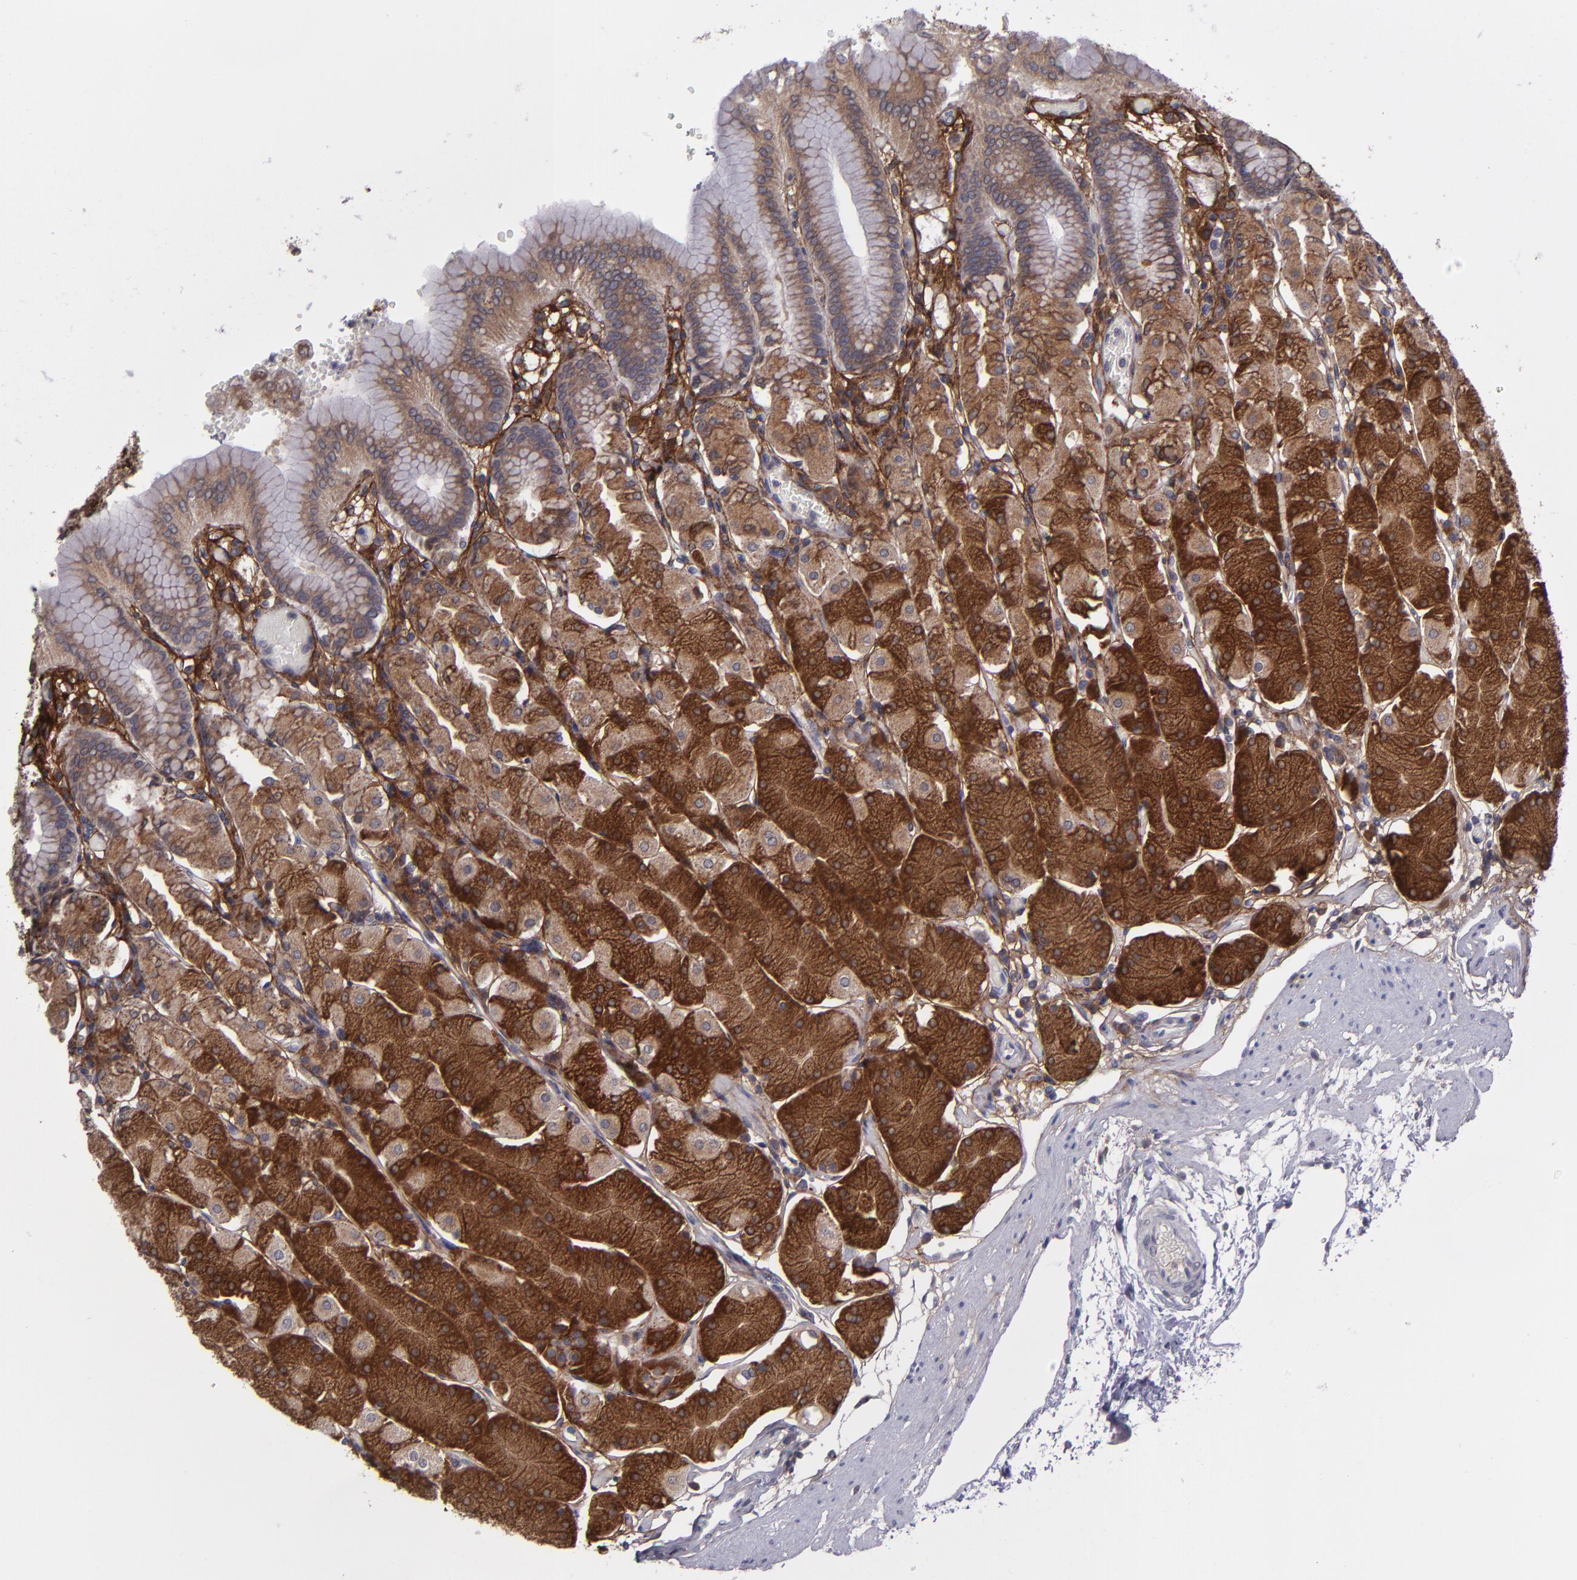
{"staining": {"intensity": "strong", "quantity": "25%-75%", "location": "cytoplasmic/membranous"}, "tissue": "stomach", "cell_type": "Glandular cells", "image_type": "normal", "snomed": [{"axis": "morphology", "description": "Normal tissue, NOS"}, {"axis": "topography", "description": "Stomach, upper"}, {"axis": "topography", "description": "Stomach"}], "caption": "Protein analysis of benign stomach exhibits strong cytoplasmic/membranous positivity in approximately 25%-75% of glandular cells.", "gene": "IL12A", "patient": {"sex": "male", "age": 76}}